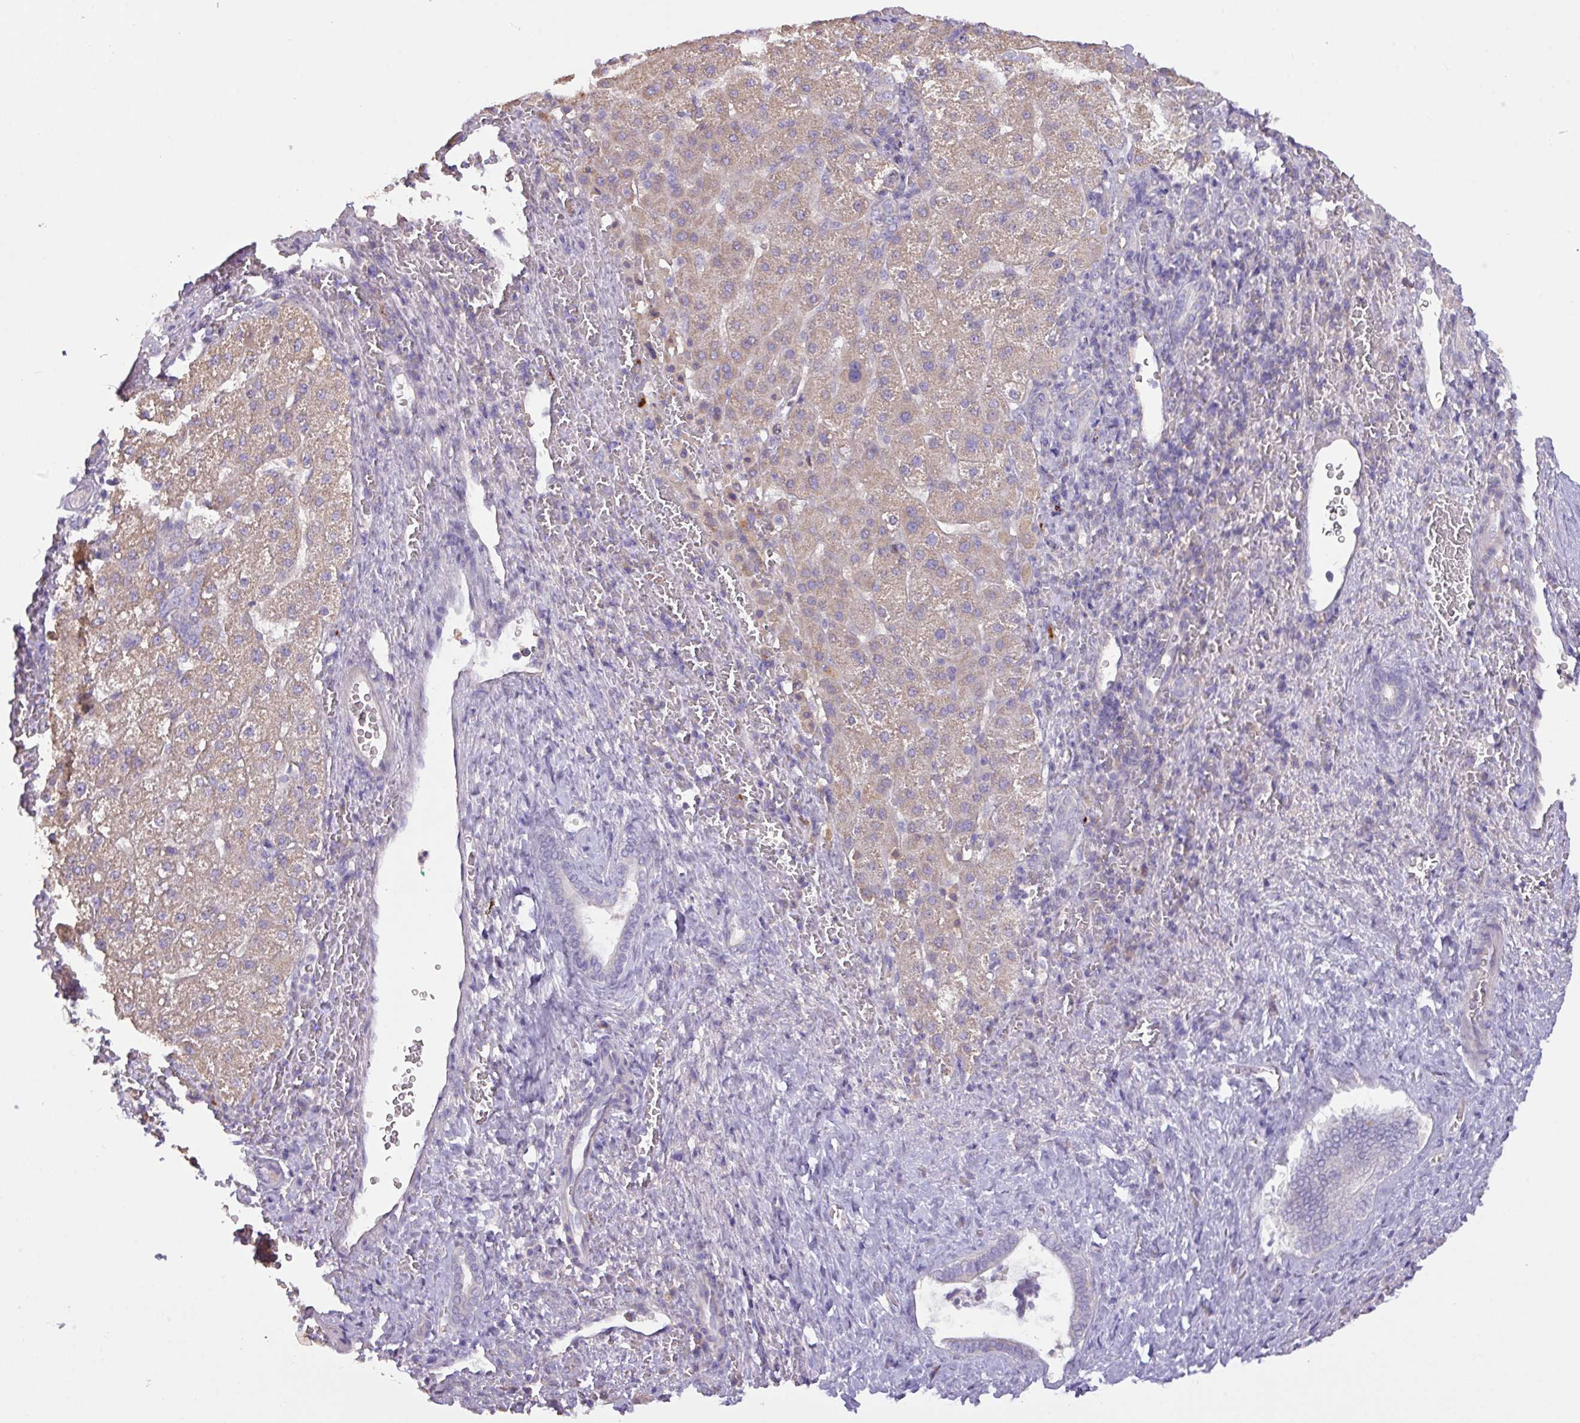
{"staining": {"intensity": "weak", "quantity": ">75%", "location": "cytoplasmic/membranous"}, "tissue": "liver cancer", "cell_type": "Tumor cells", "image_type": "cancer", "snomed": [{"axis": "morphology", "description": "Carcinoma, Hepatocellular, NOS"}, {"axis": "topography", "description": "Liver"}], "caption": "Immunohistochemical staining of hepatocellular carcinoma (liver) exhibits weak cytoplasmic/membranous protein expression in about >75% of tumor cells.", "gene": "PRADC1", "patient": {"sex": "male", "age": 57}}